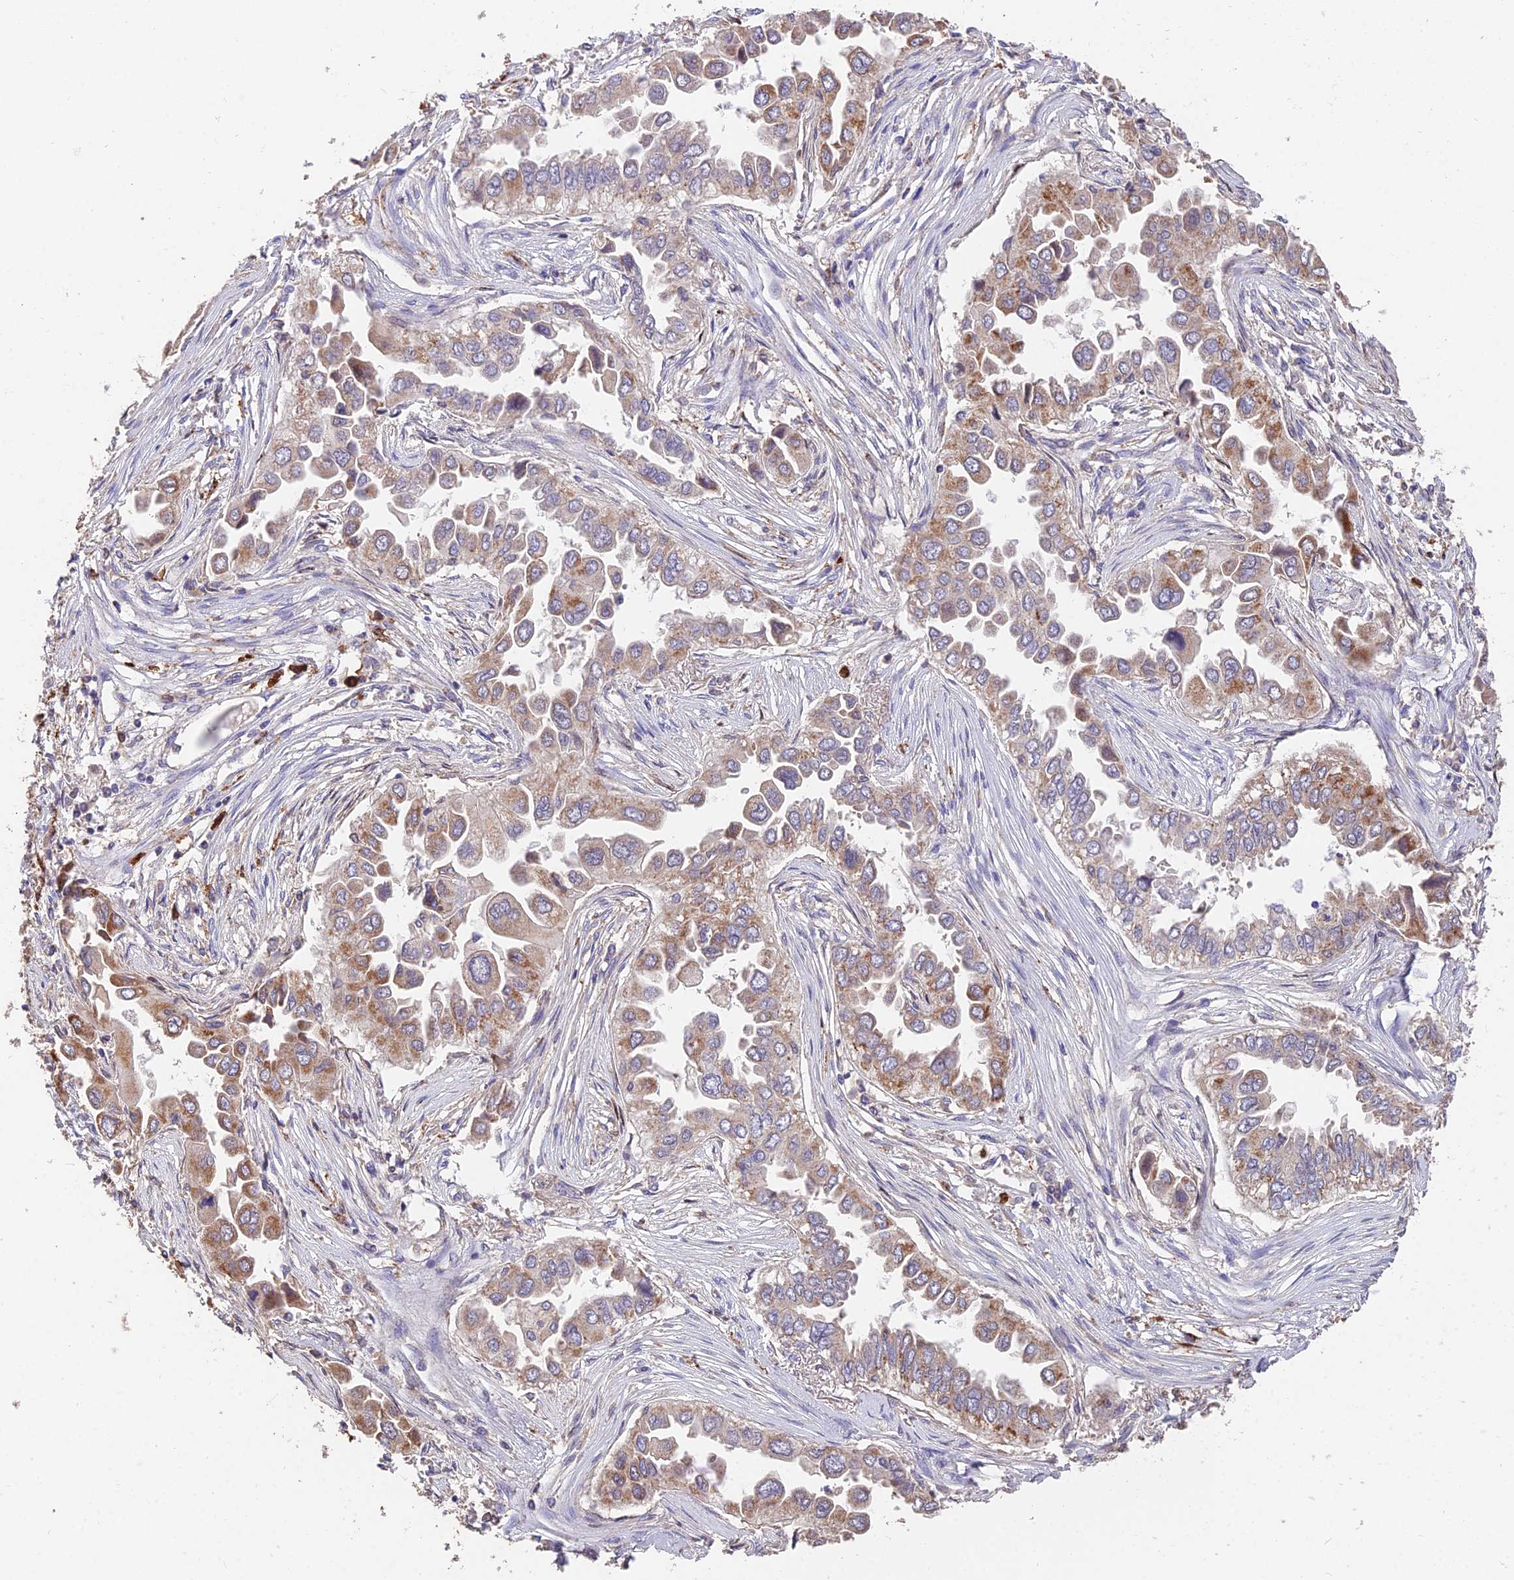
{"staining": {"intensity": "moderate", "quantity": "25%-75%", "location": "cytoplasmic/membranous"}, "tissue": "lung cancer", "cell_type": "Tumor cells", "image_type": "cancer", "snomed": [{"axis": "morphology", "description": "Adenocarcinoma, NOS"}, {"axis": "topography", "description": "Lung"}], "caption": "The immunohistochemical stain labels moderate cytoplasmic/membranous positivity in tumor cells of lung cancer tissue.", "gene": "IFT22", "patient": {"sex": "female", "age": 76}}